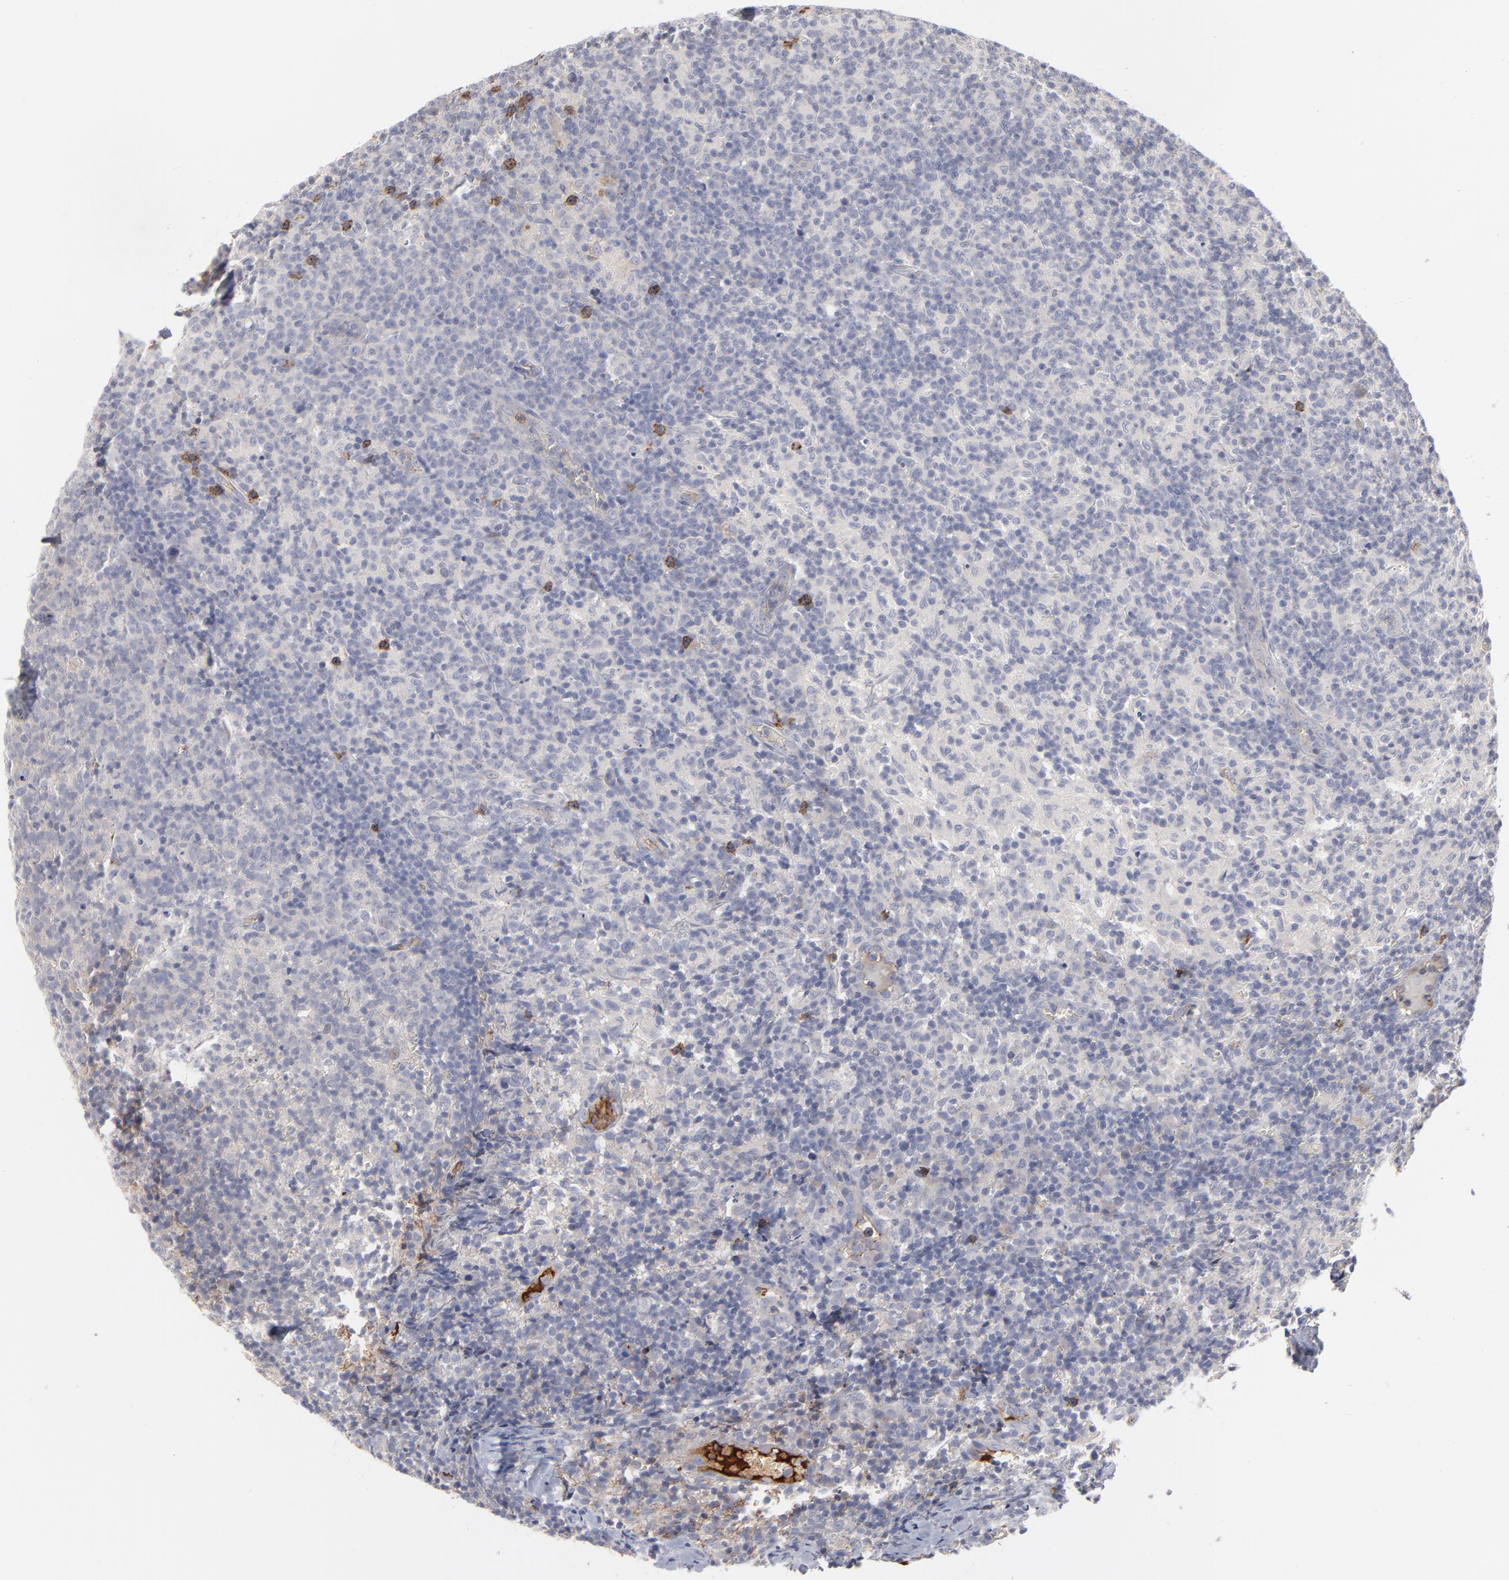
{"staining": {"intensity": "negative", "quantity": "none", "location": "none"}, "tissue": "lymph node", "cell_type": "Germinal center cells", "image_type": "normal", "snomed": [{"axis": "morphology", "description": "Normal tissue, NOS"}, {"axis": "morphology", "description": "Inflammation, NOS"}, {"axis": "topography", "description": "Lymph node"}], "caption": "This is an immunohistochemistry histopathology image of normal human lymph node. There is no positivity in germinal center cells.", "gene": "CCR3", "patient": {"sex": "male", "age": 55}}